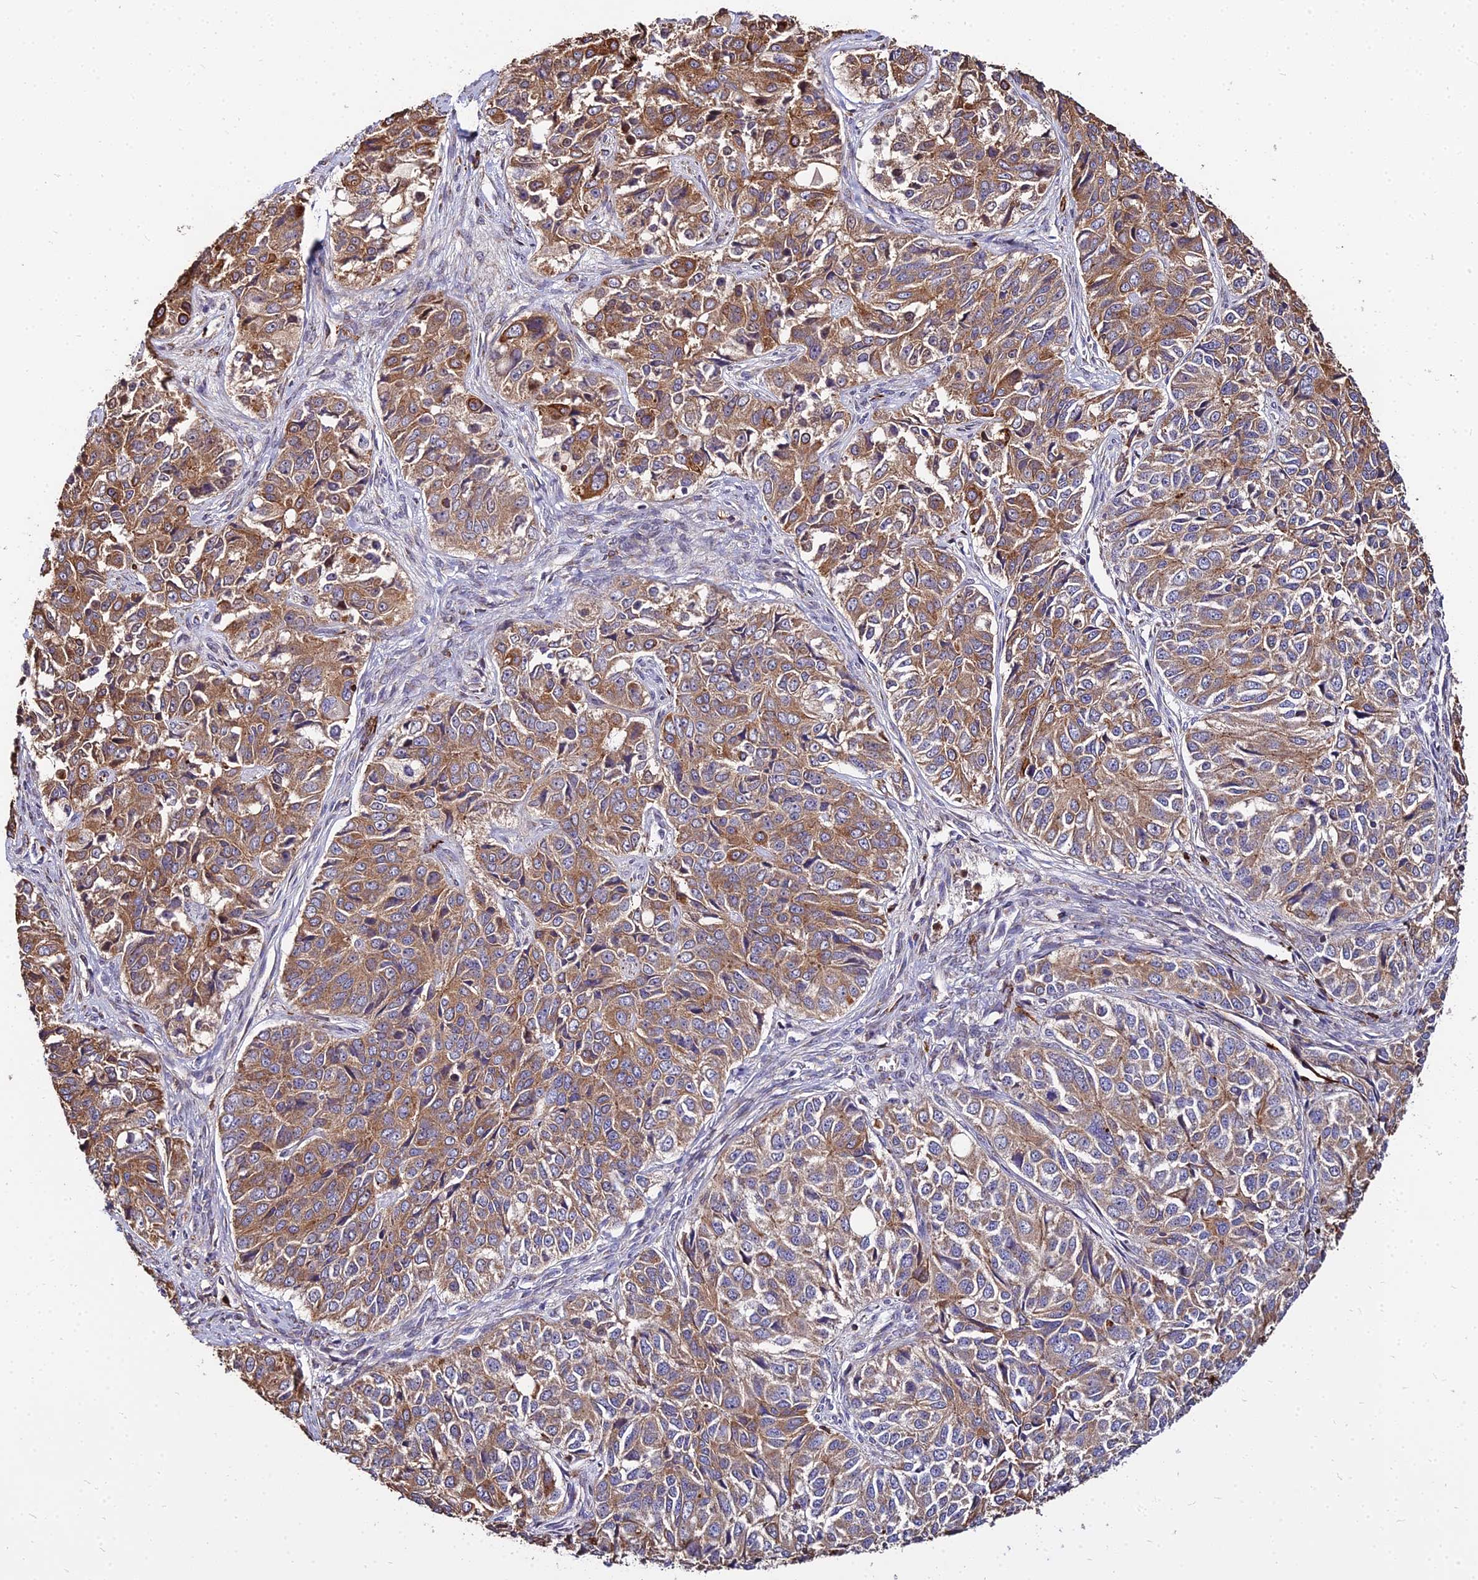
{"staining": {"intensity": "strong", "quantity": ">75%", "location": "cytoplasmic/membranous"}, "tissue": "ovarian cancer", "cell_type": "Tumor cells", "image_type": "cancer", "snomed": [{"axis": "morphology", "description": "Carcinoma, endometroid"}, {"axis": "topography", "description": "Ovary"}], "caption": "Endometroid carcinoma (ovarian) stained with DAB IHC reveals high levels of strong cytoplasmic/membranous expression in about >75% of tumor cells.", "gene": "PEX19", "patient": {"sex": "female", "age": 51}}